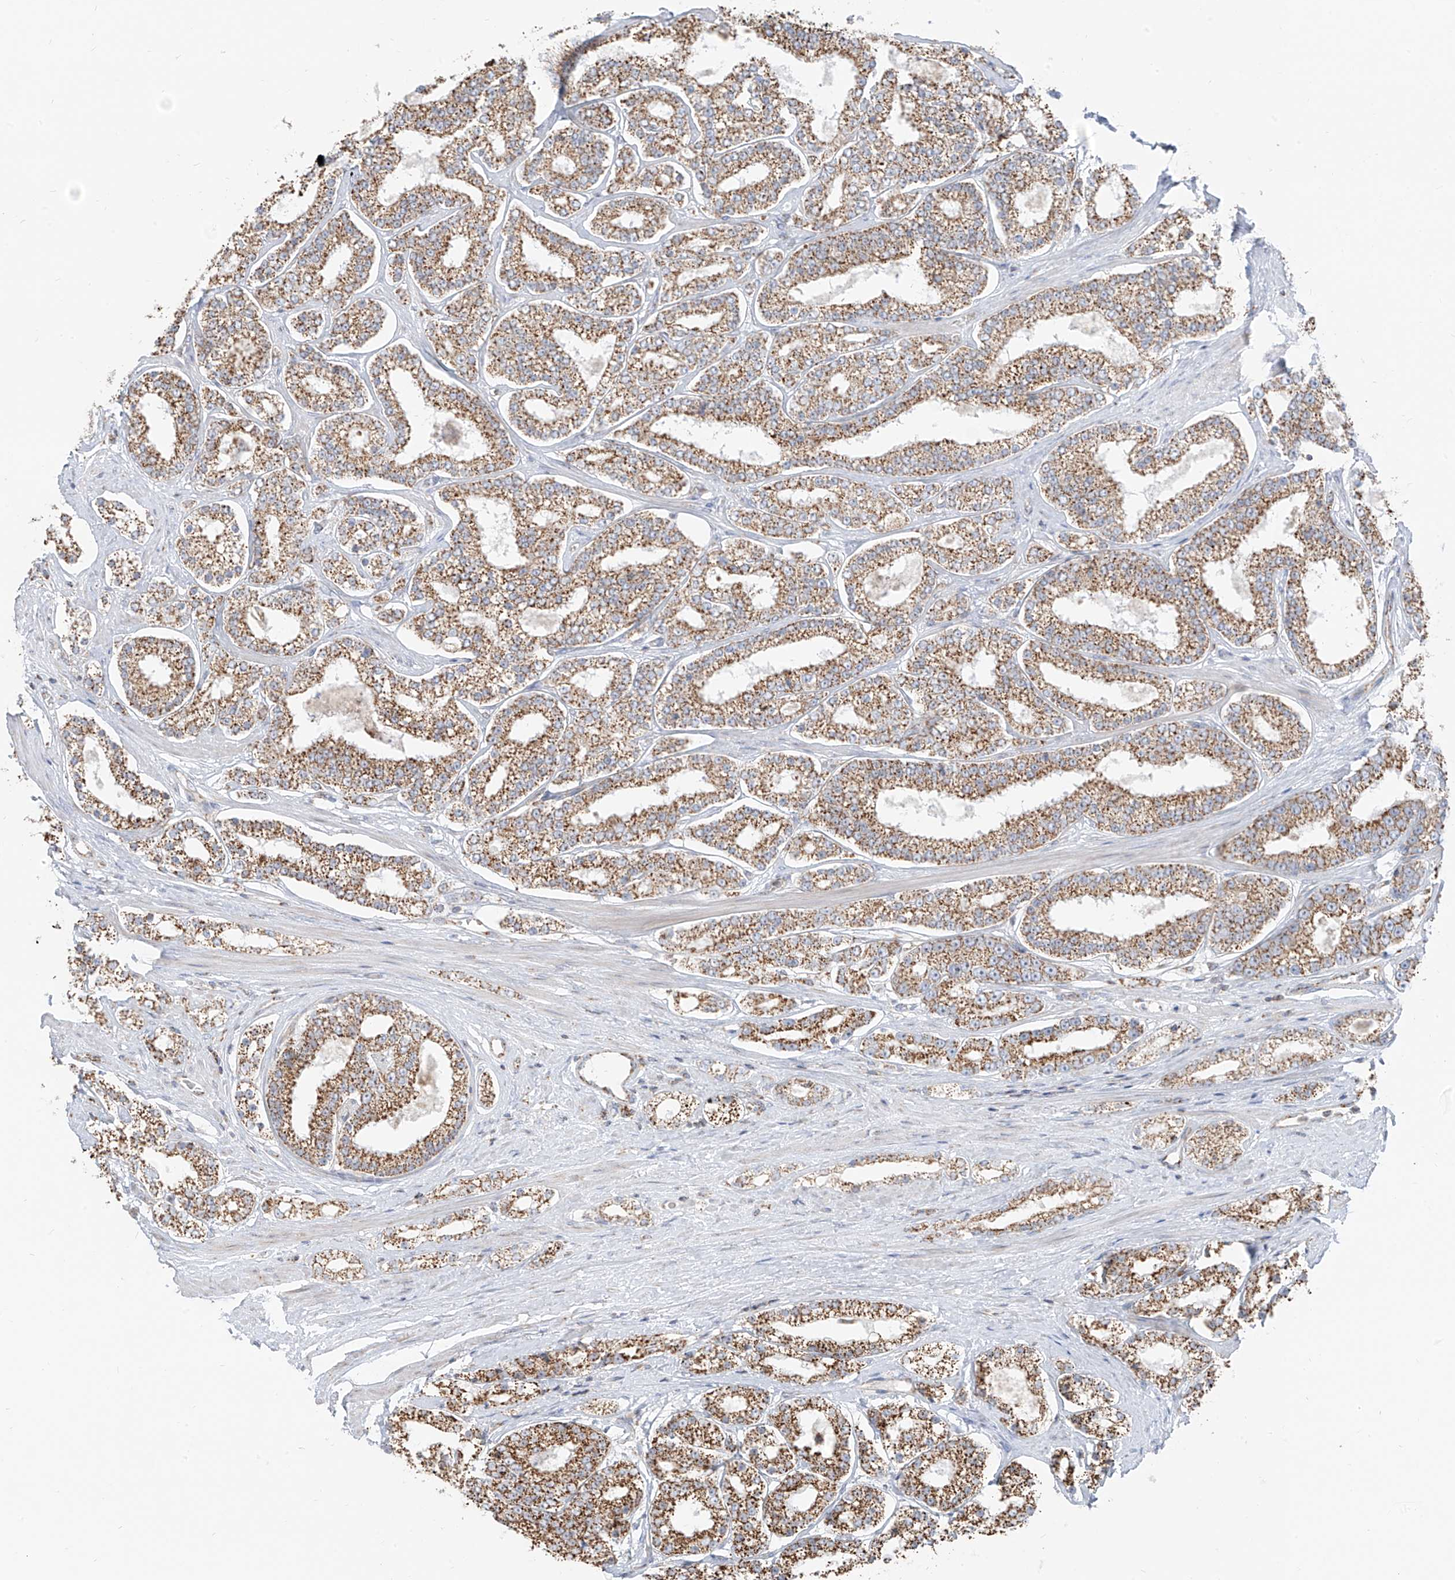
{"staining": {"intensity": "moderate", "quantity": ">75%", "location": "cytoplasmic/membranous"}, "tissue": "prostate cancer", "cell_type": "Tumor cells", "image_type": "cancer", "snomed": [{"axis": "morphology", "description": "Normal tissue, NOS"}, {"axis": "morphology", "description": "Adenocarcinoma, High grade"}, {"axis": "topography", "description": "Prostate"}], "caption": "This image reveals immunohistochemistry staining of human prostate cancer, with medium moderate cytoplasmic/membranous positivity in approximately >75% of tumor cells.", "gene": "ETHE1", "patient": {"sex": "male", "age": 83}}